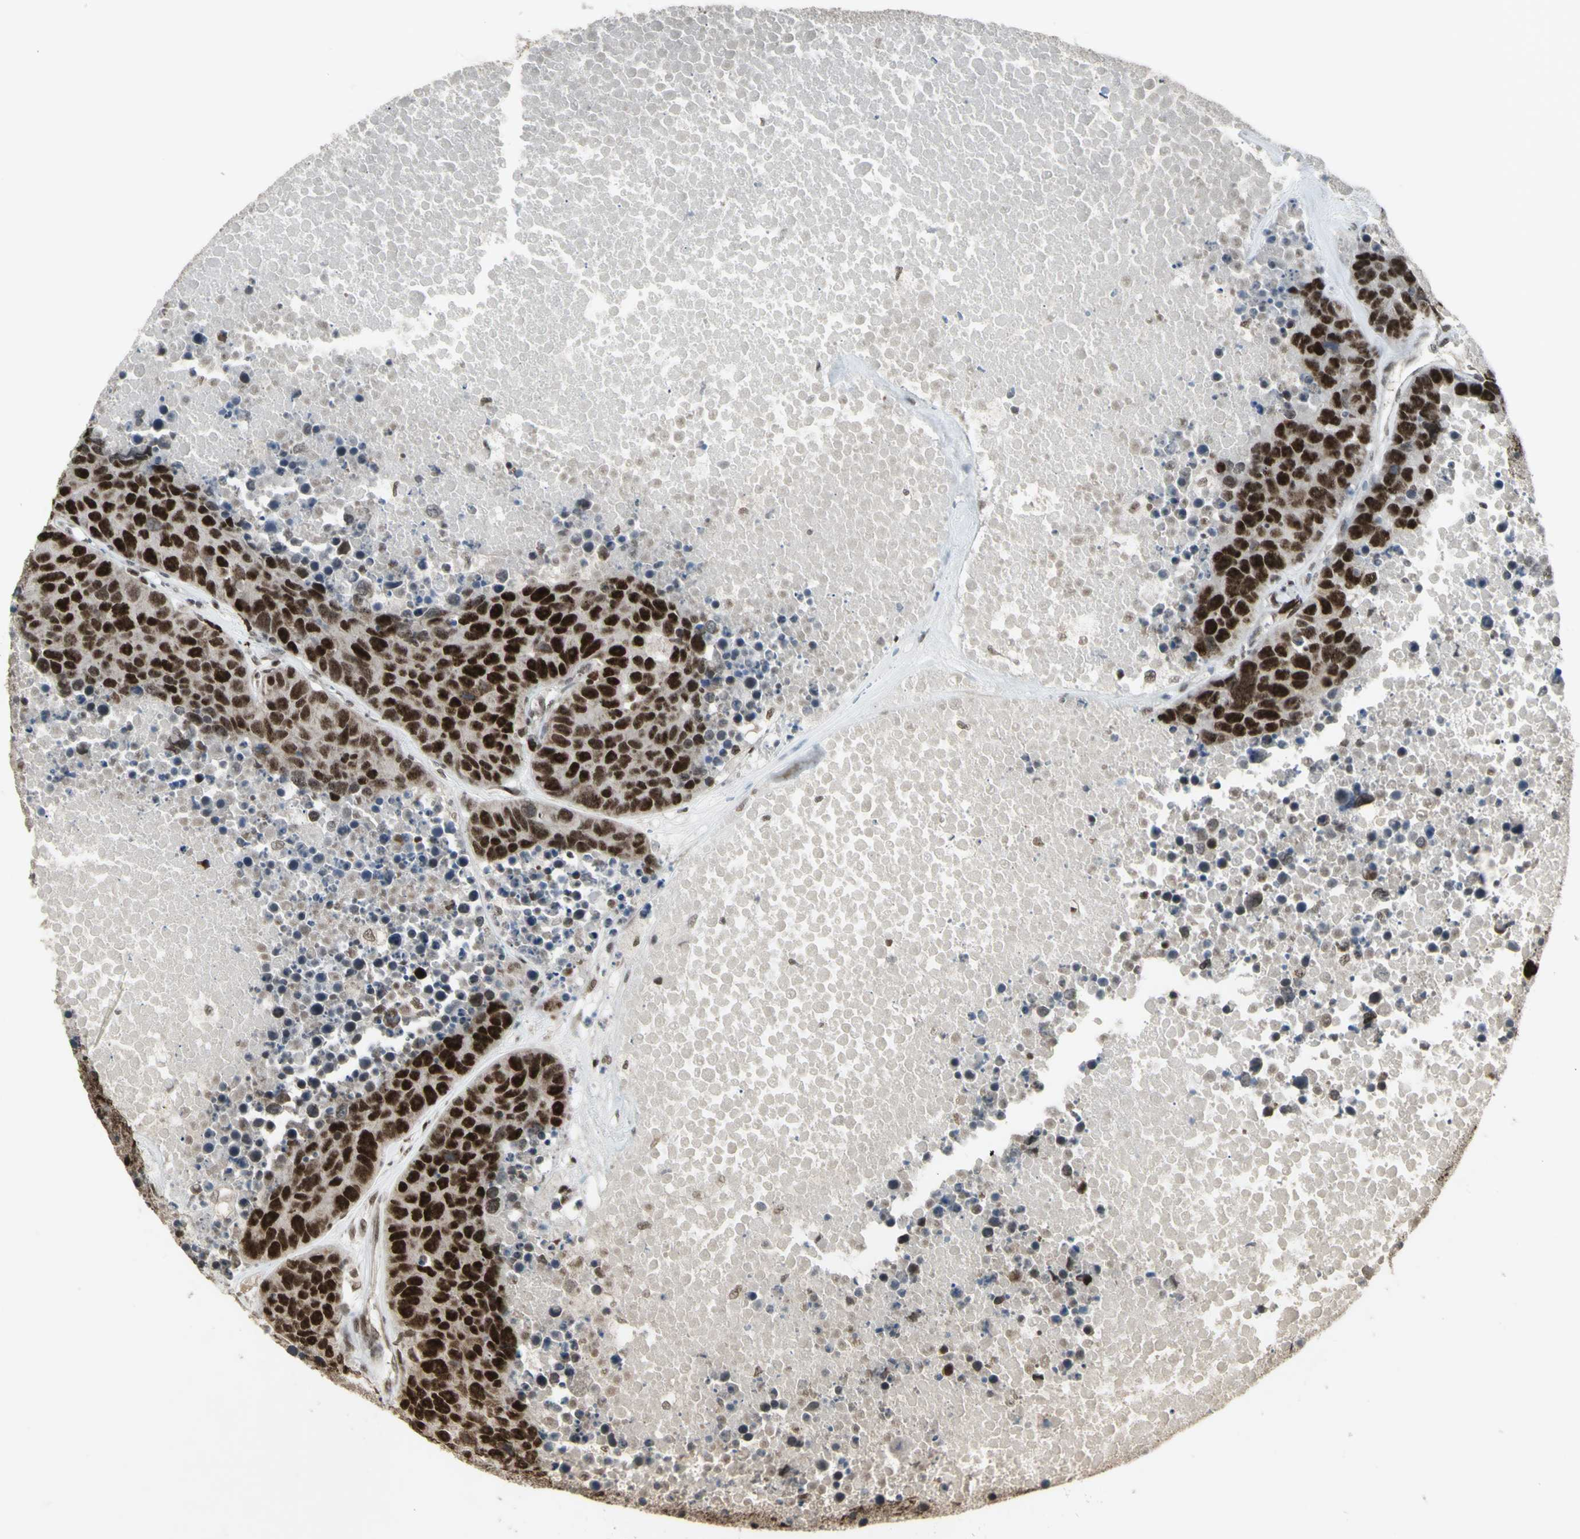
{"staining": {"intensity": "strong", "quantity": ">75%", "location": "nuclear"}, "tissue": "carcinoid", "cell_type": "Tumor cells", "image_type": "cancer", "snomed": [{"axis": "morphology", "description": "Carcinoid, malignant, NOS"}, {"axis": "topography", "description": "Lung"}], "caption": "DAB (3,3'-diaminobenzidine) immunohistochemical staining of carcinoid displays strong nuclear protein expression in about >75% of tumor cells. The staining was performed using DAB to visualize the protein expression in brown, while the nuclei were stained in blue with hematoxylin (Magnification: 20x).", "gene": "CCNT1", "patient": {"sex": "male", "age": 60}}